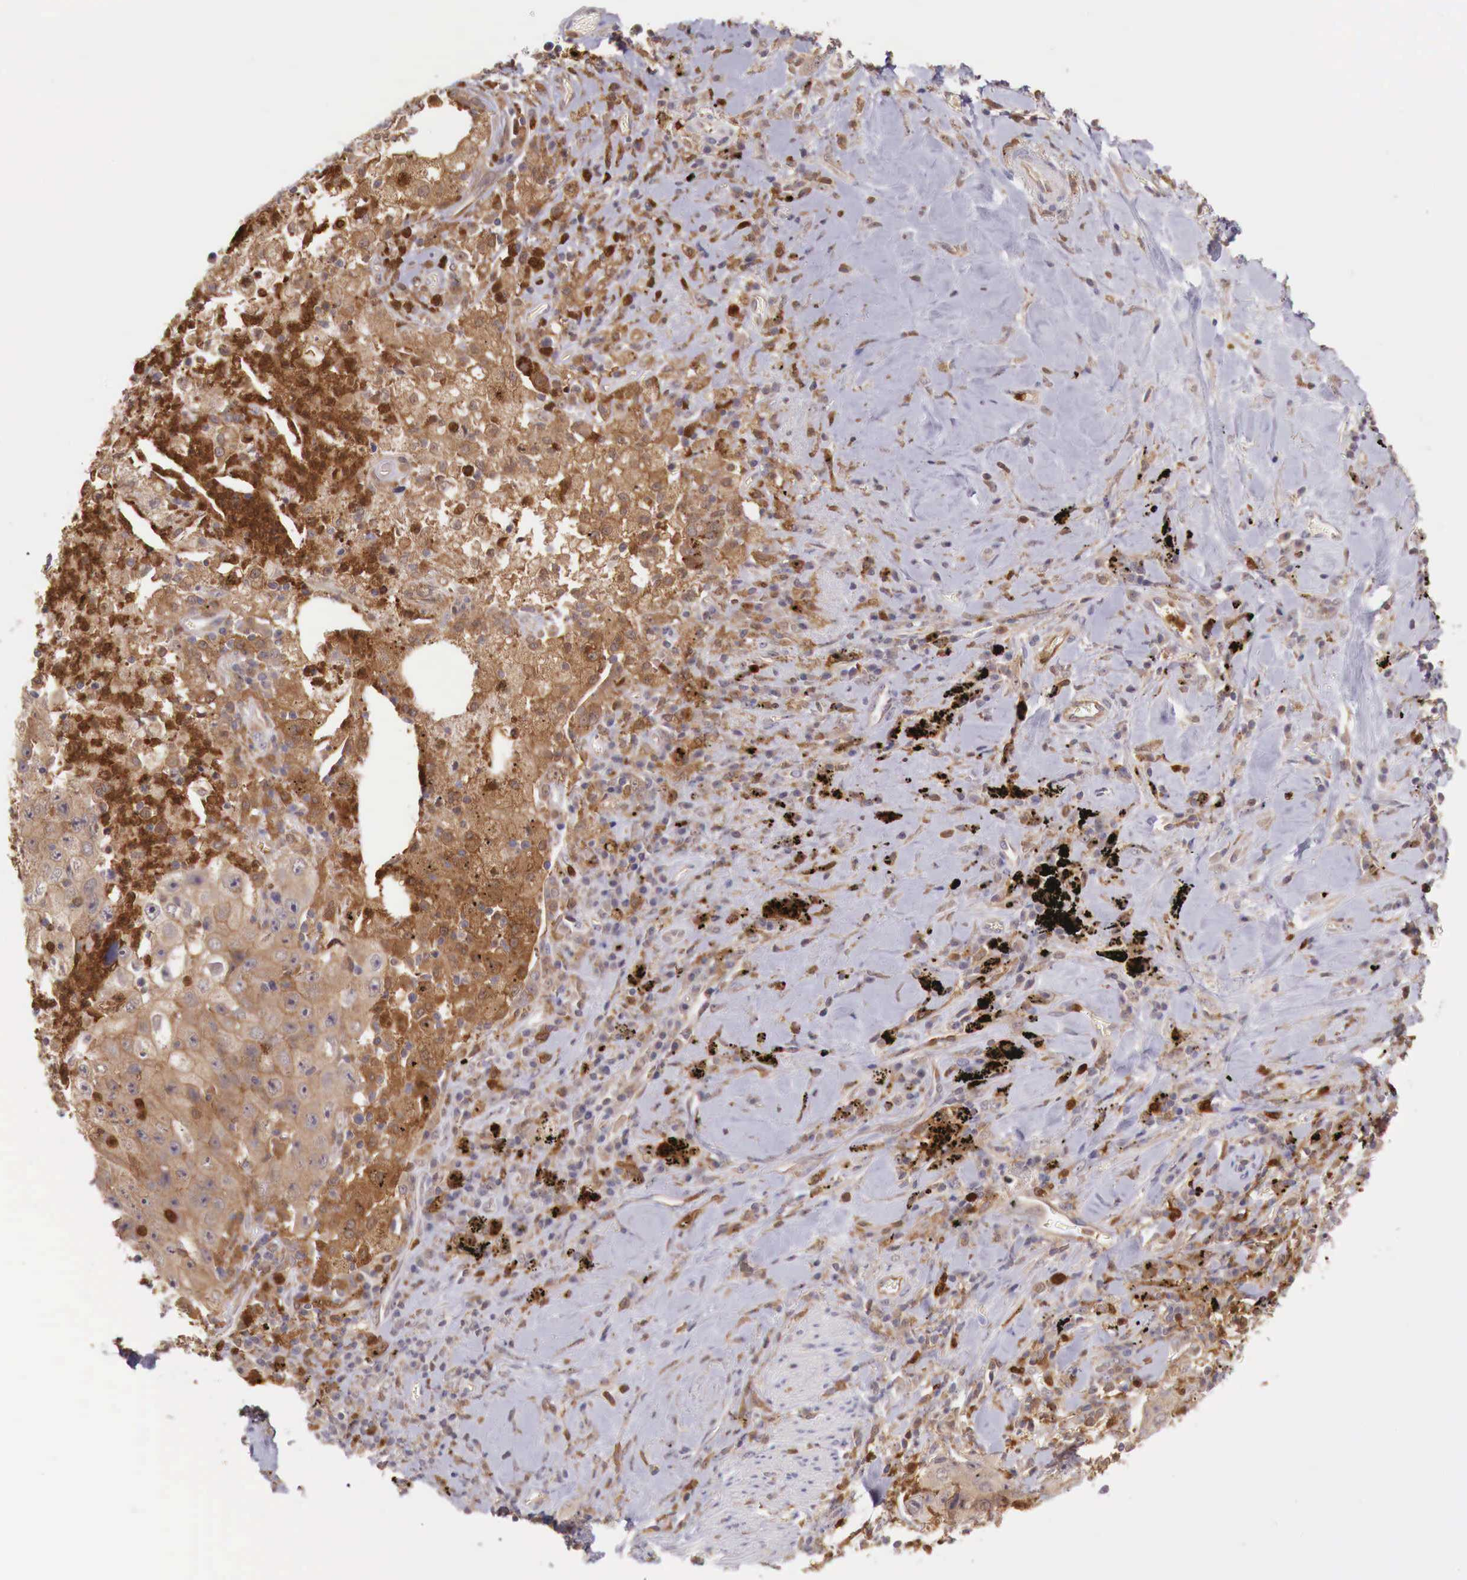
{"staining": {"intensity": "weak", "quantity": ">75%", "location": "cytoplasmic/membranous"}, "tissue": "lung cancer", "cell_type": "Tumor cells", "image_type": "cancer", "snomed": [{"axis": "morphology", "description": "Squamous cell carcinoma, NOS"}, {"axis": "topography", "description": "Lung"}], "caption": "The histopathology image reveals staining of lung squamous cell carcinoma, revealing weak cytoplasmic/membranous protein positivity (brown color) within tumor cells.", "gene": "GAB2", "patient": {"sex": "male", "age": 64}}